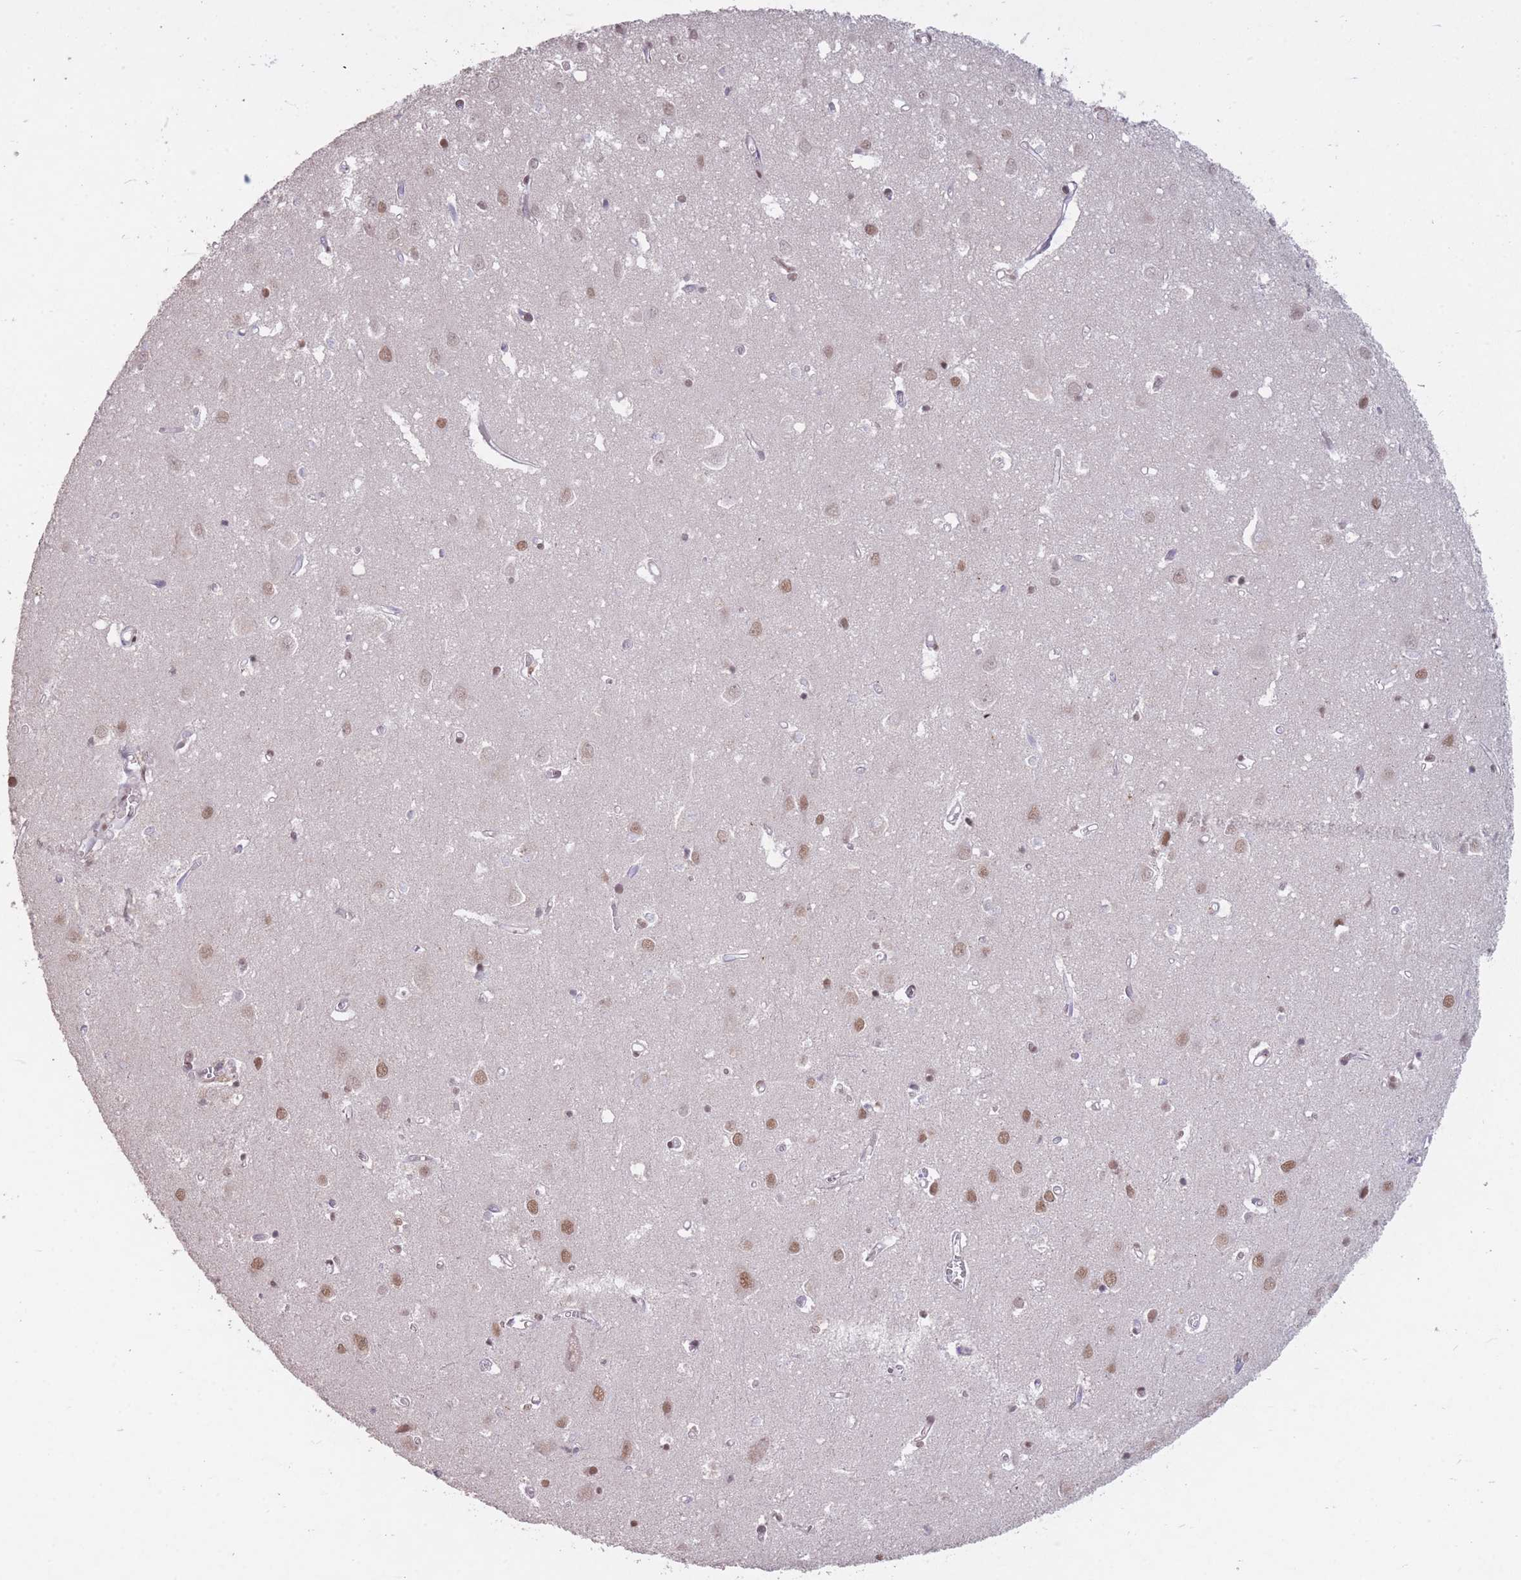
{"staining": {"intensity": "moderate", "quantity": "<25%", "location": "nuclear"}, "tissue": "cerebral cortex", "cell_type": "Endothelial cells", "image_type": "normal", "snomed": [{"axis": "morphology", "description": "Normal tissue, NOS"}, {"axis": "topography", "description": "Cerebral cortex"}], "caption": "Immunohistochemical staining of normal human cerebral cortex exhibits moderate nuclear protein staining in about <25% of endothelial cells.", "gene": "HNRNPUL1", "patient": {"sex": "male", "age": 70}}